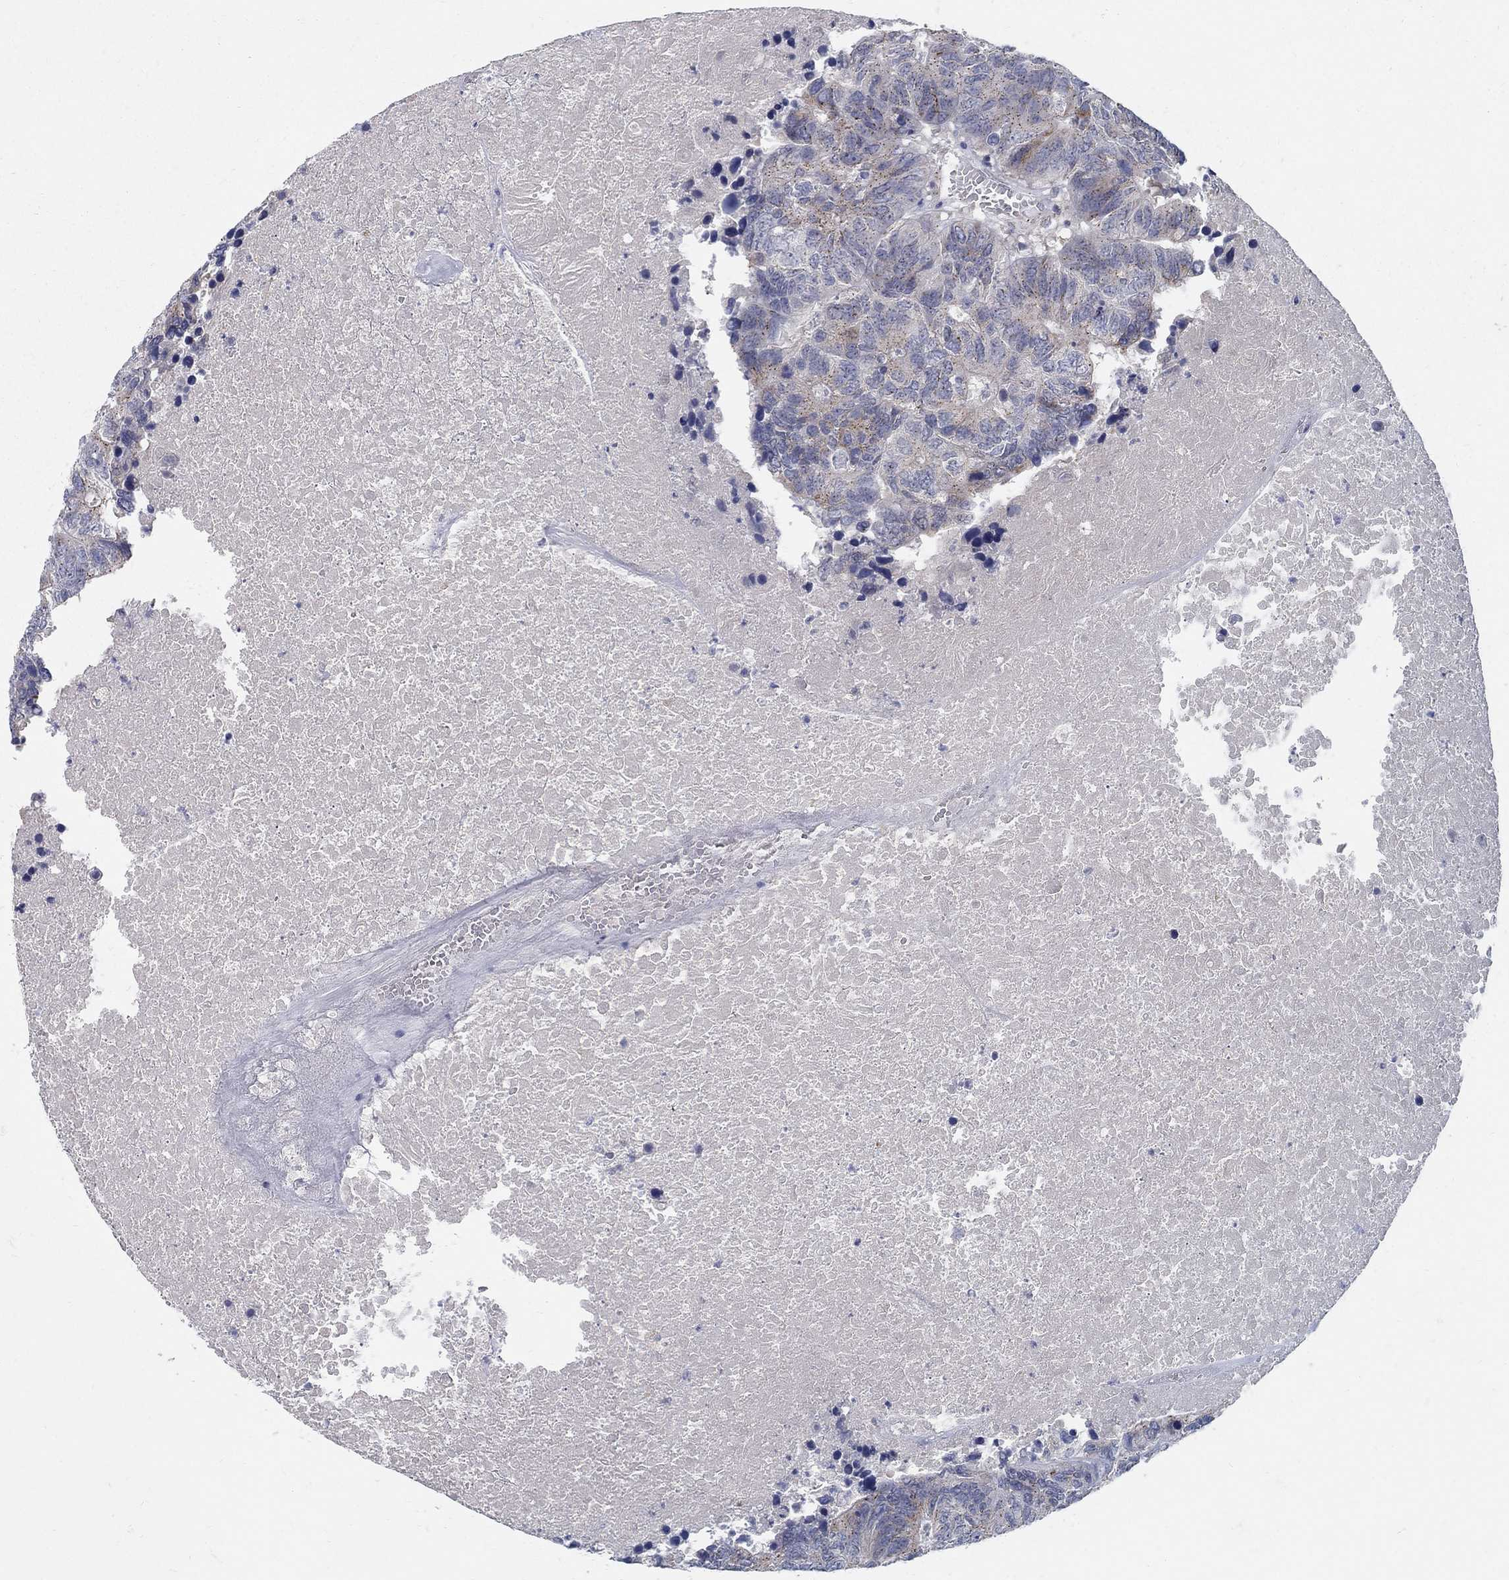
{"staining": {"intensity": "weak", "quantity": "<25%", "location": "cytoplasmic/membranous"}, "tissue": "colorectal cancer", "cell_type": "Tumor cells", "image_type": "cancer", "snomed": [{"axis": "morphology", "description": "Adenocarcinoma, NOS"}, {"axis": "topography", "description": "Colon"}], "caption": "High power microscopy image of an immunohistochemistry histopathology image of colorectal adenocarcinoma, revealing no significant positivity in tumor cells.", "gene": "PANK3", "patient": {"sex": "female", "age": 48}}